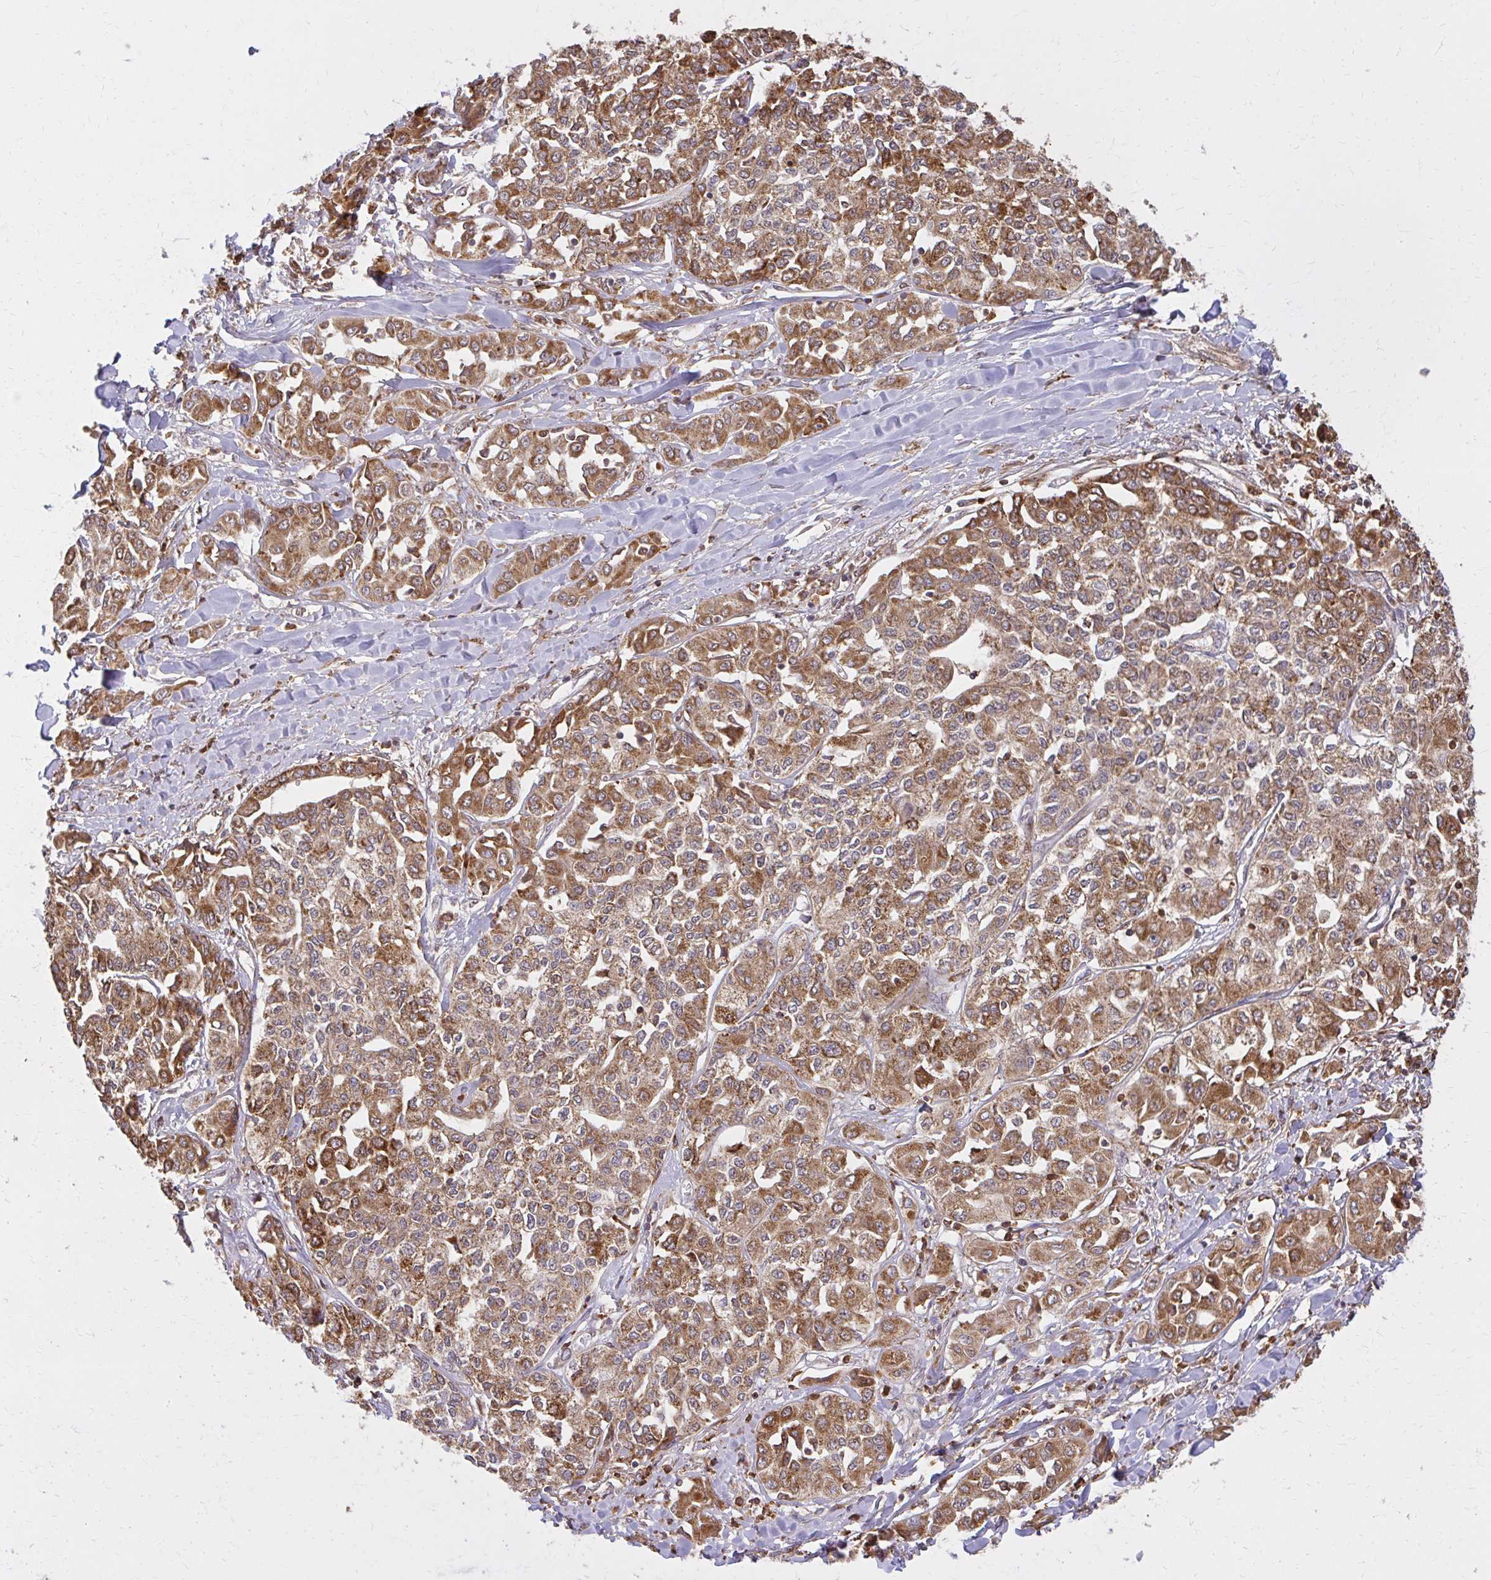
{"staining": {"intensity": "moderate", "quantity": ">75%", "location": "cytoplasmic/membranous"}, "tissue": "liver cancer", "cell_type": "Tumor cells", "image_type": "cancer", "snomed": [{"axis": "morphology", "description": "Cholangiocarcinoma"}, {"axis": "topography", "description": "Liver"}], "caption": "Immunohistochemical staining of liver cancer reveals medium levels of moderate cytoplasmic/membranous protein positivity in about >75% of tumor cells.", "gene": "GNS", "patient": {"sex": "female", "age": 77}}